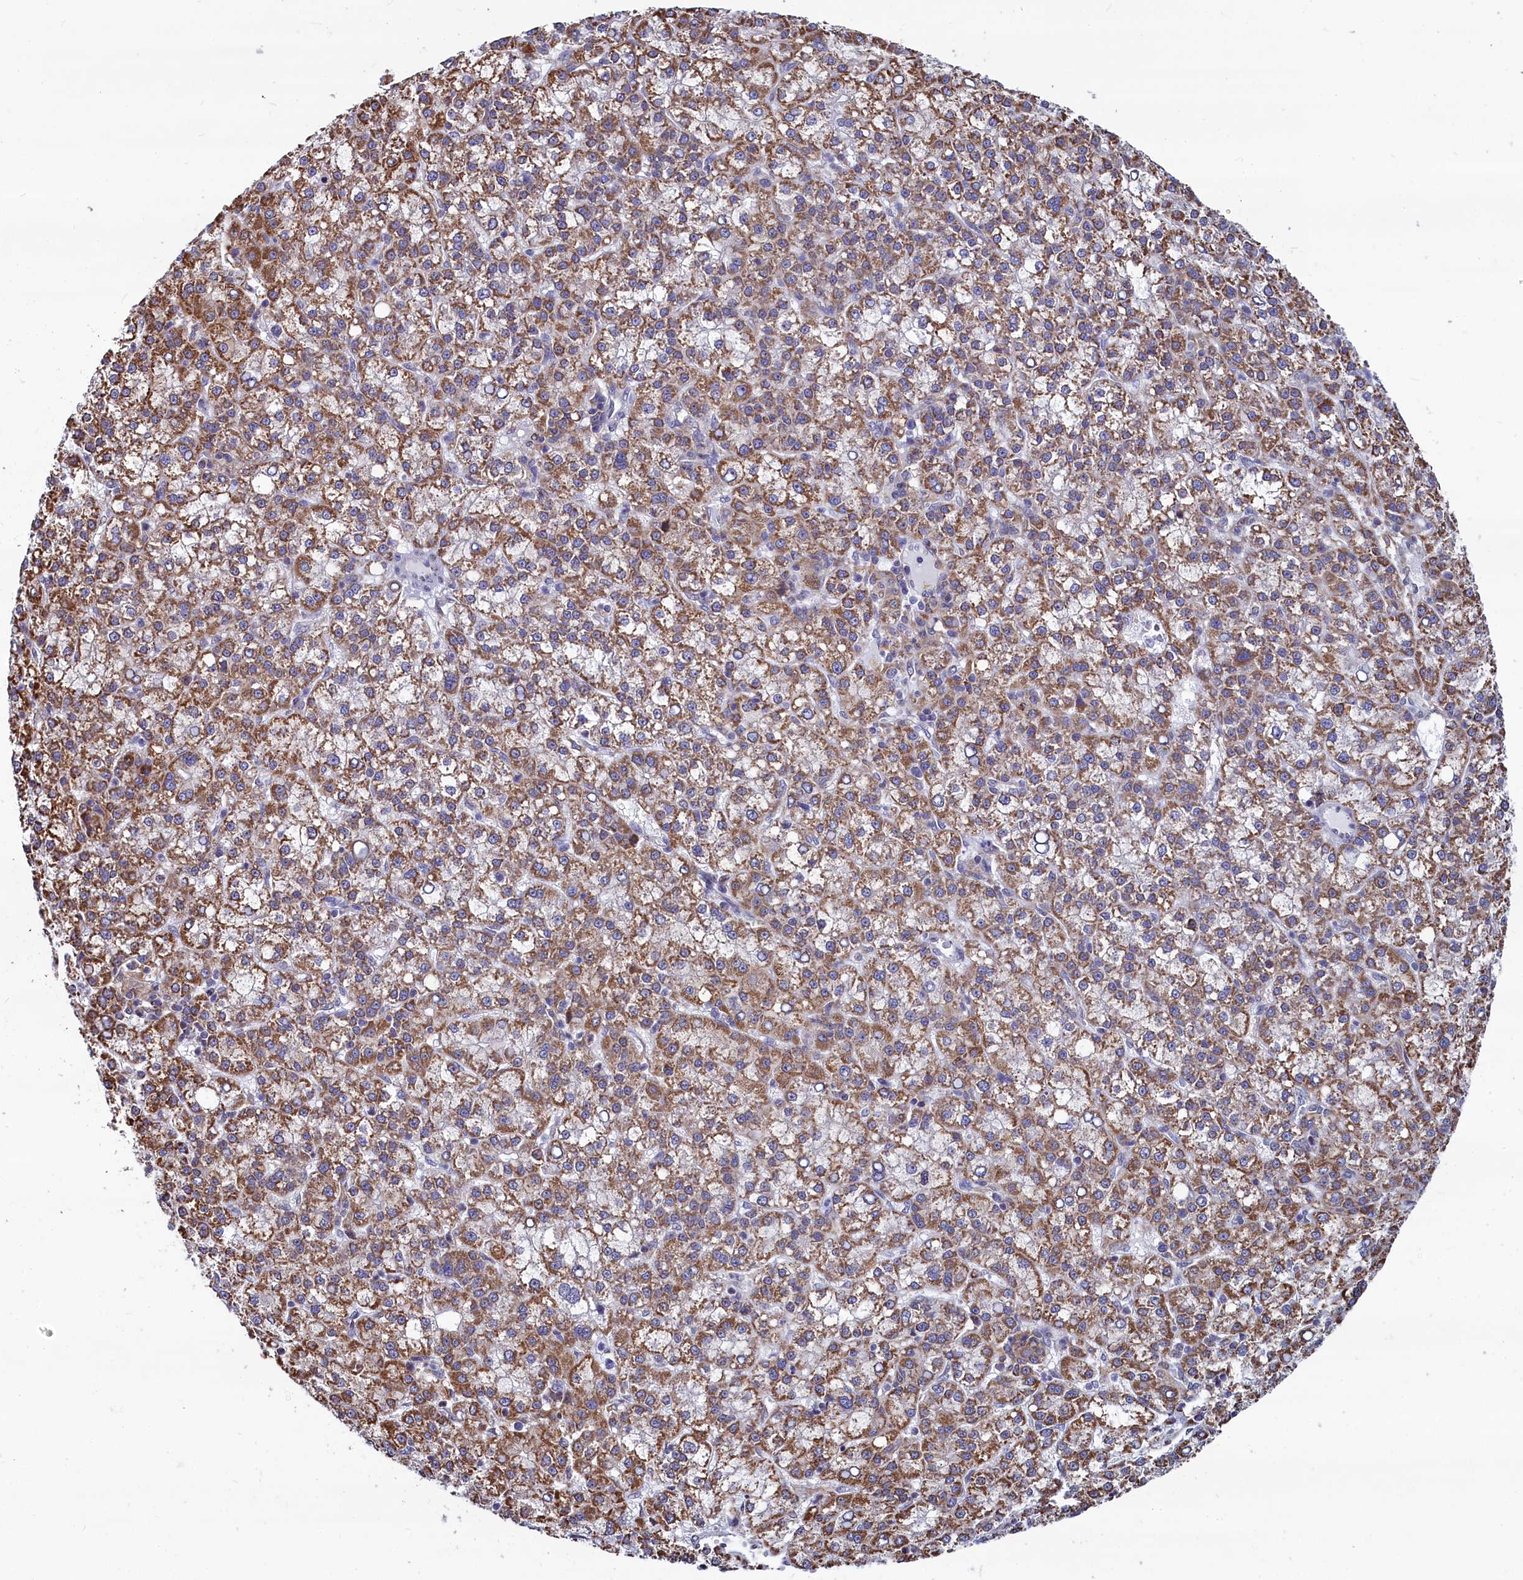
{"staining": {"intensity": "moderate", "quantity": ">75%", "location": "cytoplasmic/membranous"}, "tissue": "liver cancer", "cell_type": "Tumor cells", "image_type": "cancer", "snomed": [{"axis": "morphology", "description": "Carcinoma, Hepatocellular, NOS"}, {"axis": "topography", "description": "Liver"}], "caption": "High-magnification brightfield microscopy of liver cancer (hepatocellular carcinoma) stained with DAB (3,3'-diaminobenzidine) (brown) and counterstained with hematoxylin (blue). tumor cells exhibit moderate cytoplasmic/membranous positivity is seen in about>75% of cells. (DAB (3,3'-diaminobenzidine) IHC with brightfield microscopy, high magnification).", "gene": "HDGFL3", "patient": {"sex": "female", "age": 58}}